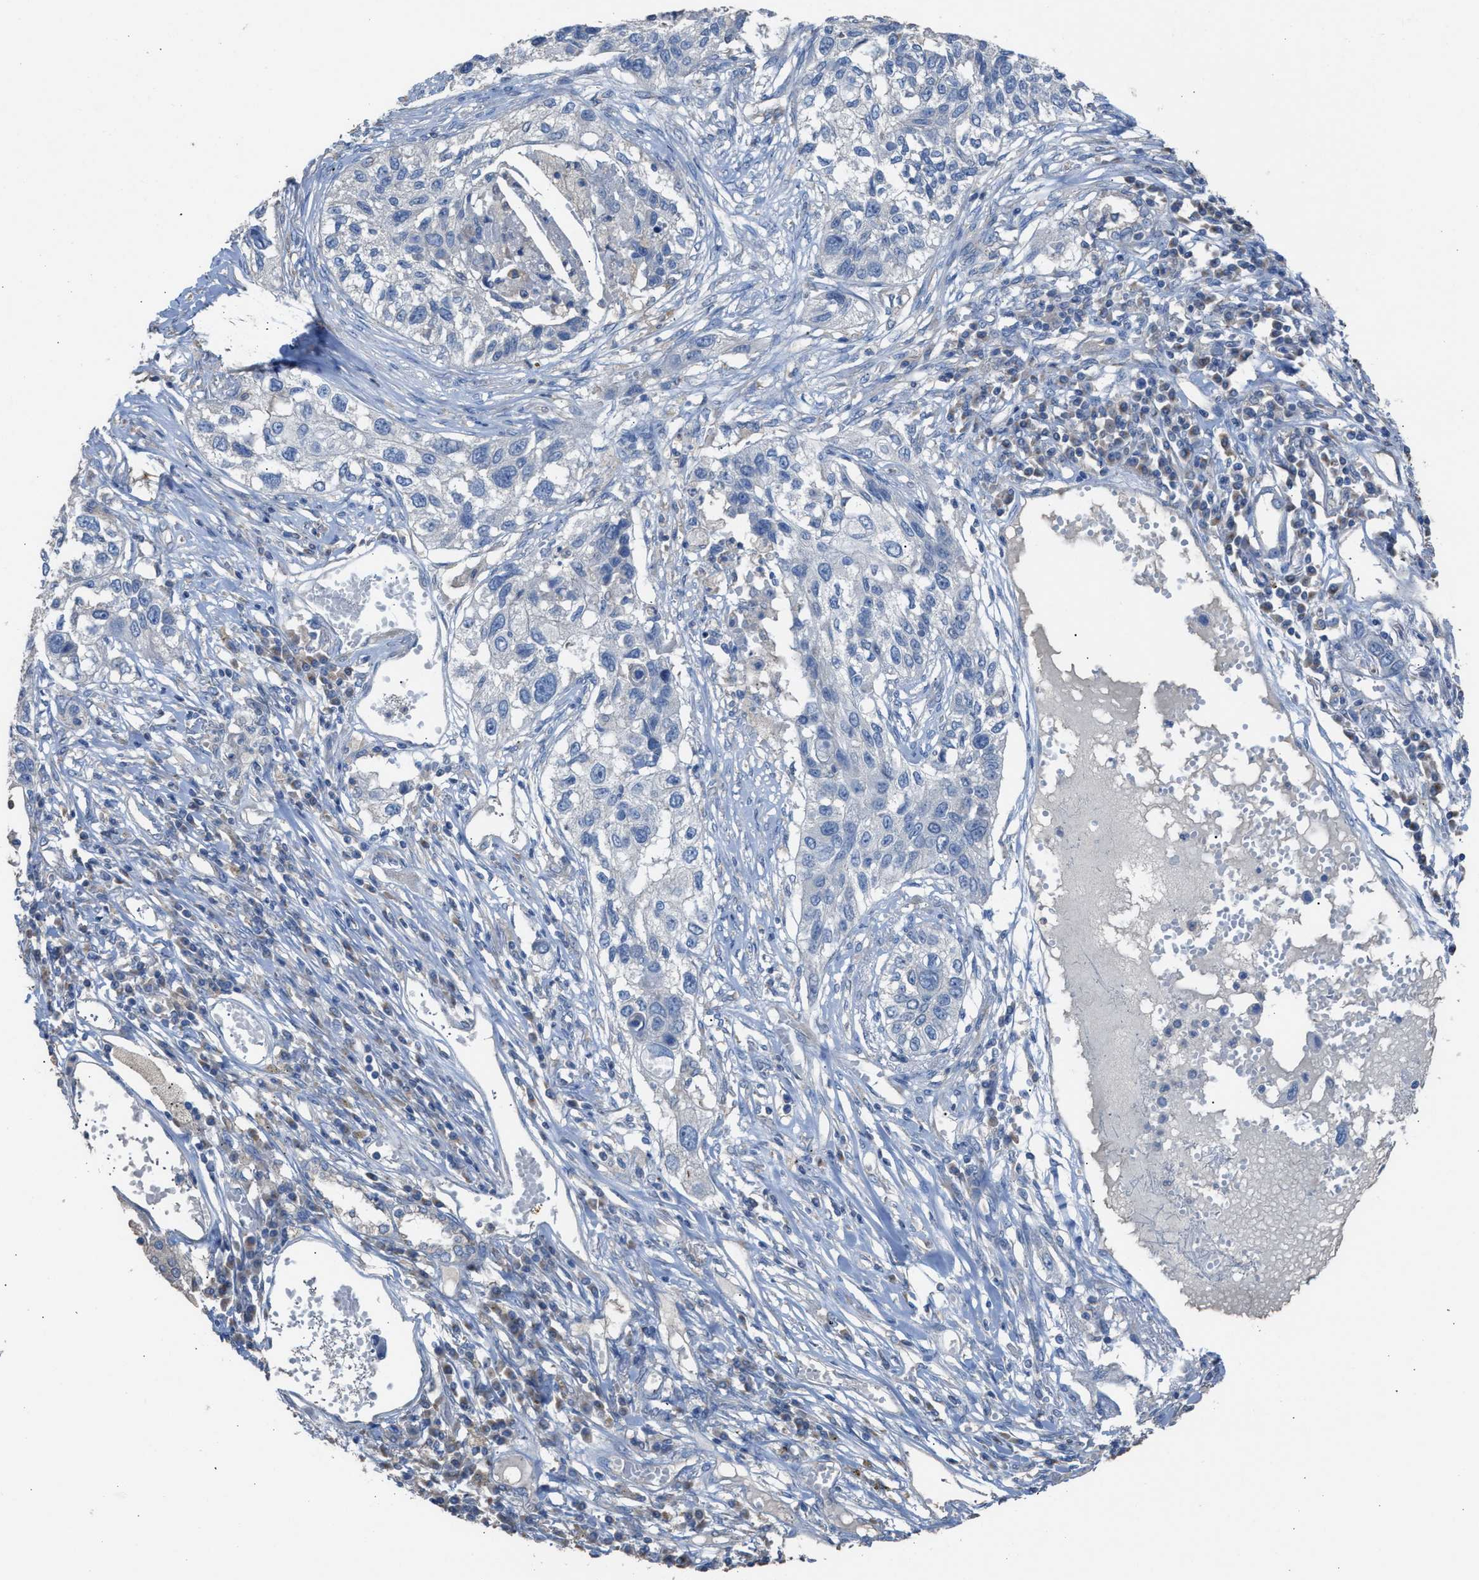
{"staining": {"intensity": "negative", "quantity": "none", "location": "none"}, "tissue": "lung cancer", "cell_type": "Tumor cells", "image_type": "cancer", "snomed": [{"axis": "morphology", "description": "Squamous cell carcinoma, NOS"}, {"axis": "topography", "description": "Lung"}], "caption": "Immunohistochemical staining of human squamous cell carcinoma (lung) displays no significant staining in tumor cells.", "gene": "NQO2", "patient": {"sex": "male", "age": 71}}